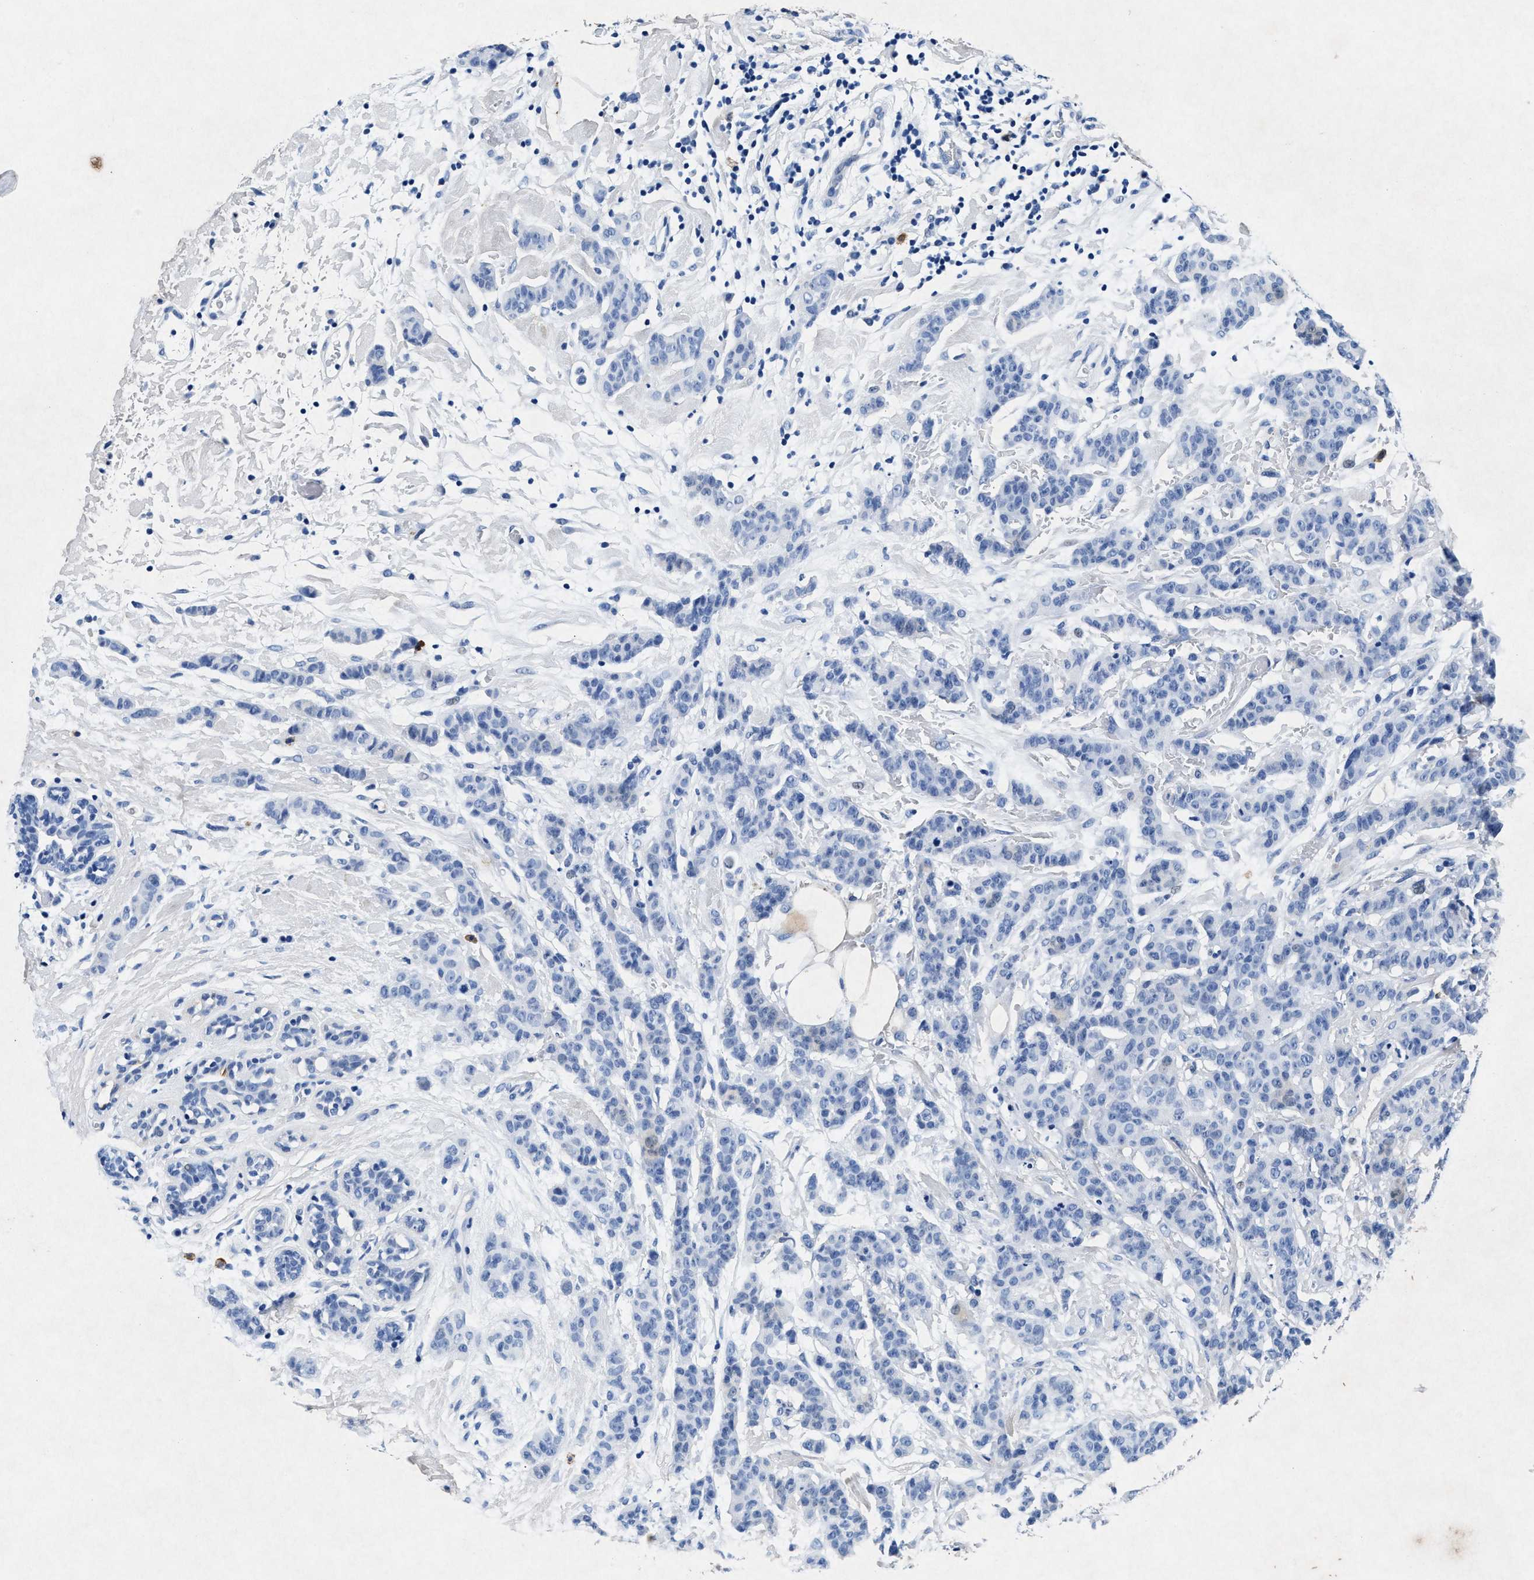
{"staining": {"intensity": "negative", "quantity": "none", "location": "none"}, "tissue": "breast cancer", "cell_type": "Tumor cells", "image_type": "cancer", "snomed": [{"axis": "morphology", "description": "Normal tissue, NOS"}, {"axis": "morphology", "description": "Duct carcinoma"}, {"axis": "topography", "description": "Breast"}], "caption": "Breast cancer (infiltrating ductal carcinoma) stained for a protein using IHC demonstrates no positivity tumor cells.", "gene": "MAP6", "patient": {"sex": "female", "age": 40}}